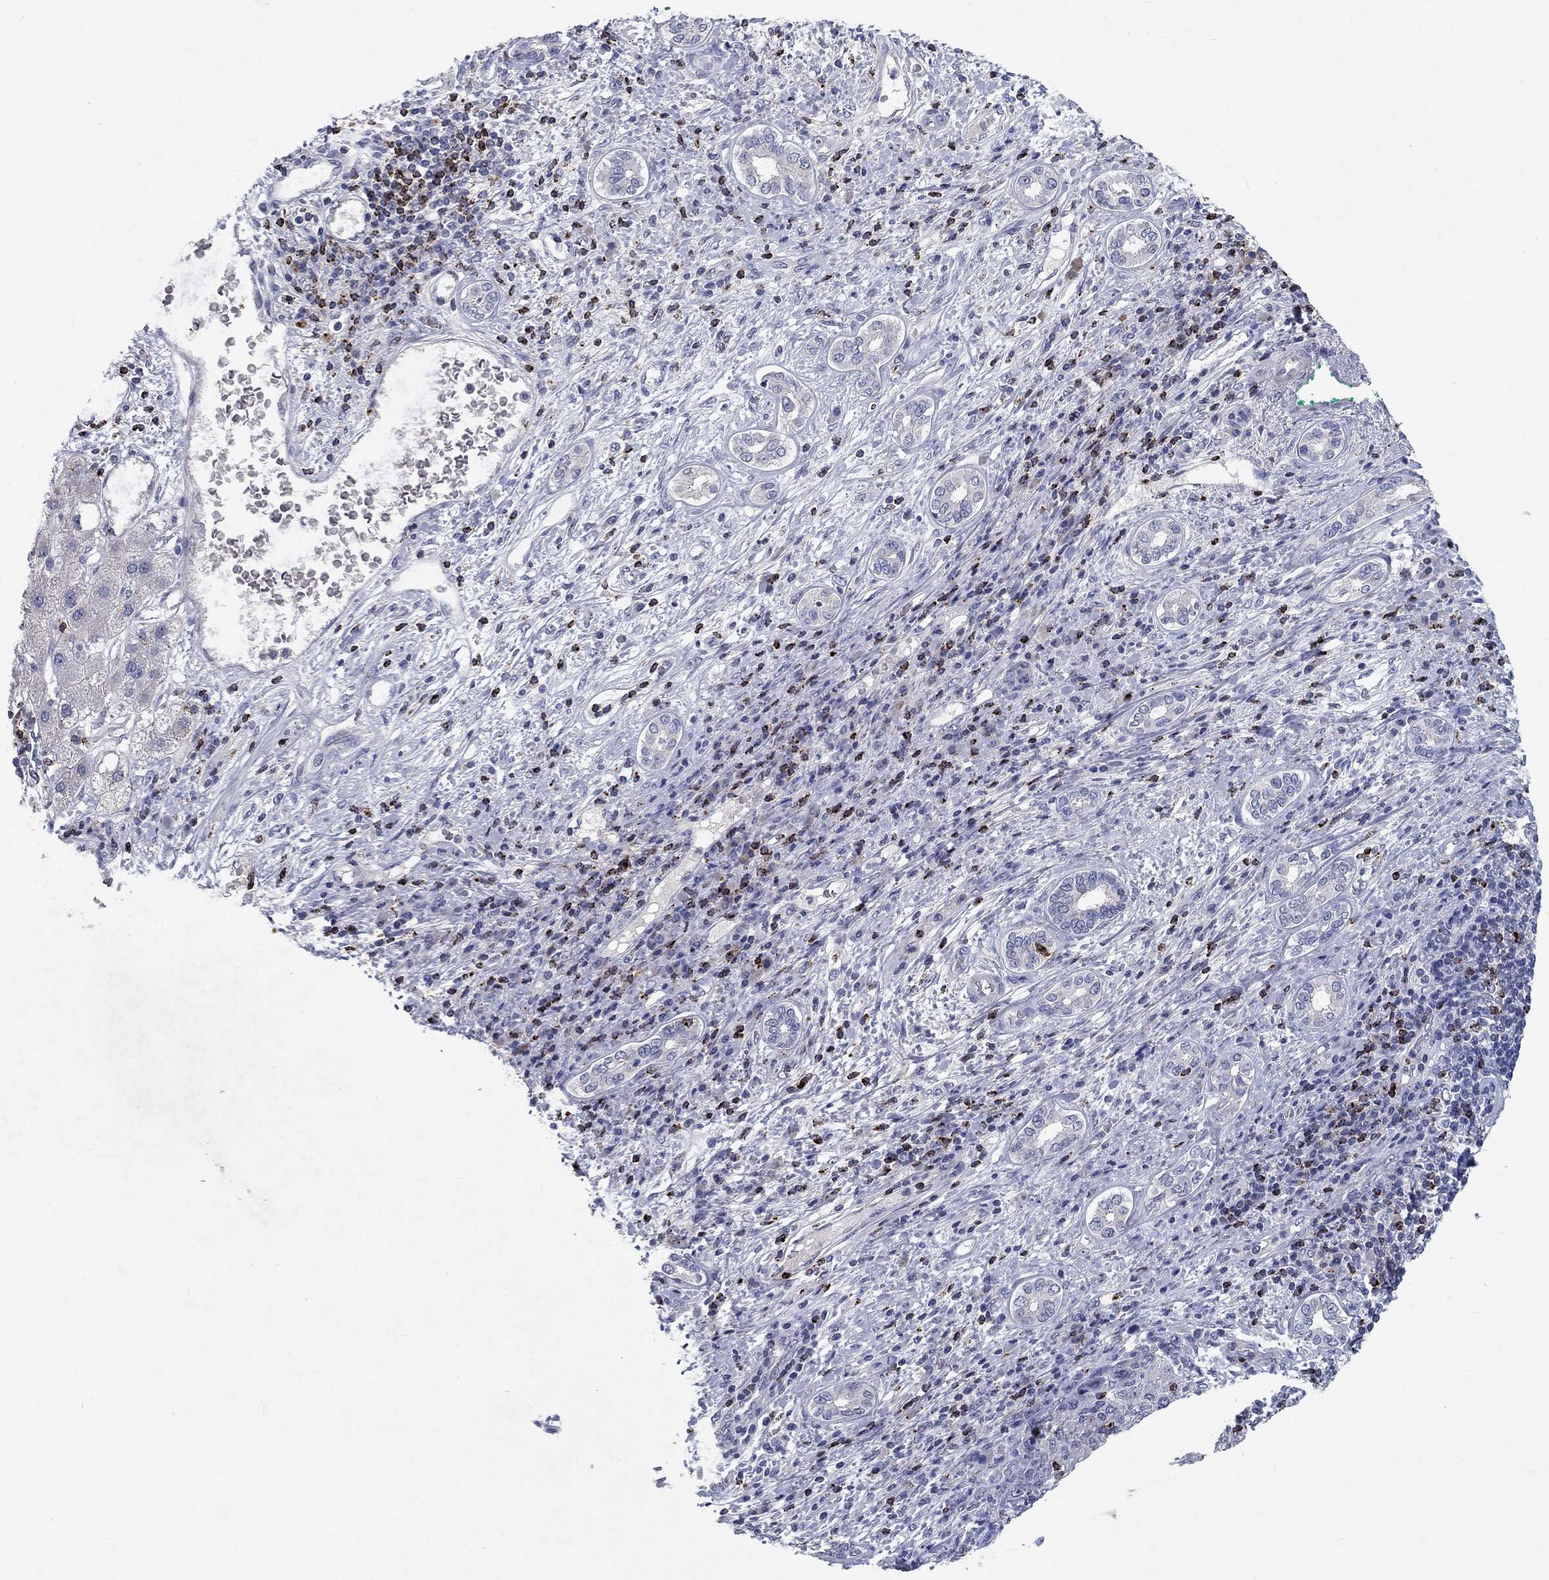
{"staining": {"intensity": "negative", "quantity": "none", "location": "none"}, "tissue": "liver cancer", "cell_type": "Tumor cells", "image_type": "cancer", "snomed": [{"axis": "morphology", "description": "Carcinoma, Hepatocellular, NOS"}, {"axis": "topography", "description": "Liver"}], "caption": "The photomicrograph shows no significant expression in tumor cells of liver hepatocellular carcinoma.", "gene": "GZMA", "patient": {"sex": "male", "age": 65}}